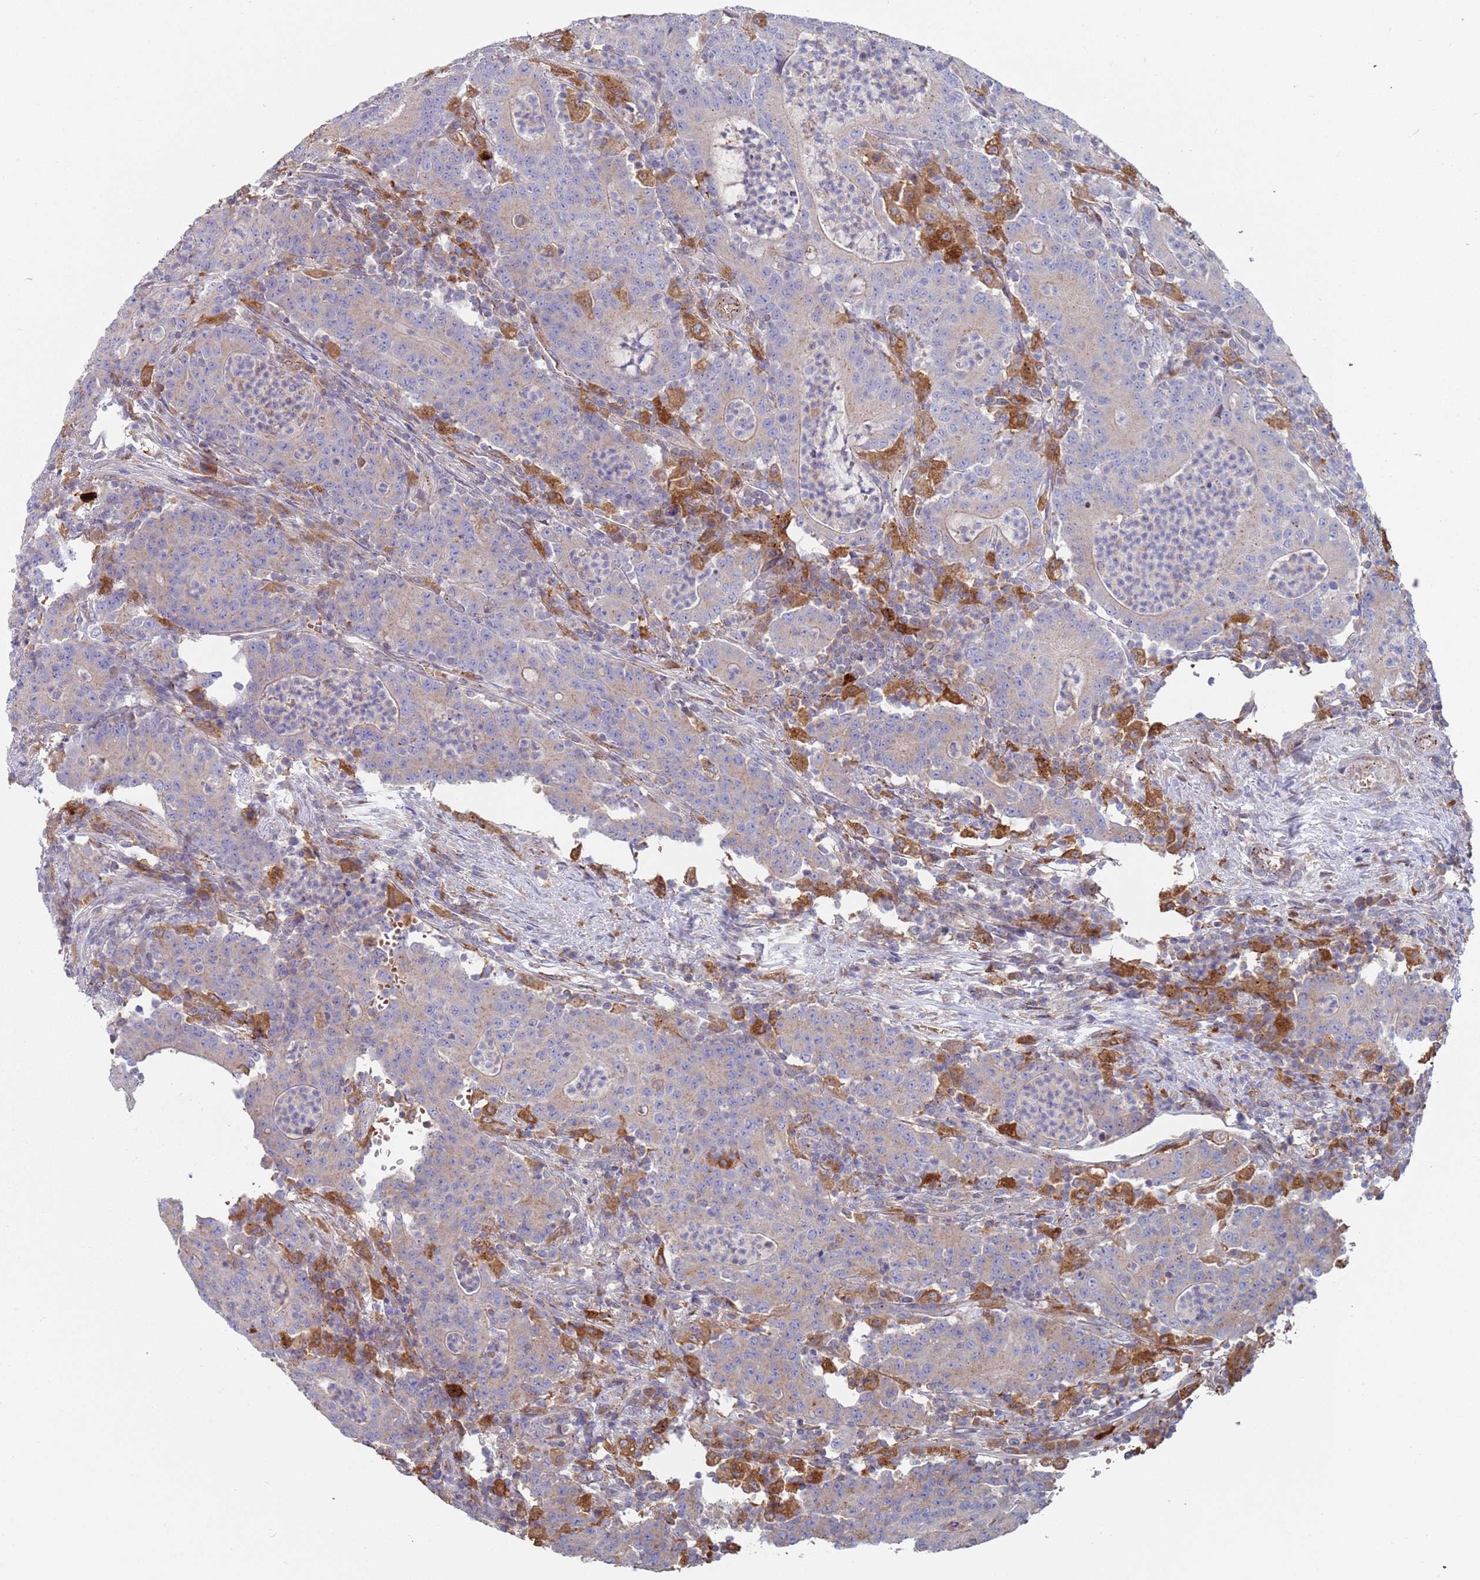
{"staining": {"intensity": "weak", "quantity": "<25%", "location": "cytoplasmic/membranous"}, "tissue": "colorectal cancer", "cell_type": "Tumor cells", "image_type": "cancer", "snomed": [{"axis": "morphology", "description": "Adenocarcinoma, NOS"}, {"axis": "topography", "description": "Colon"}], "caption": "Immunohistochemical staining of human colorectal cancer (adenocarcinoma) demonstrates no significant positivity in tumor cells.", "gene": "MALRD1", "patient": {"sex": "male", "age": 83}}